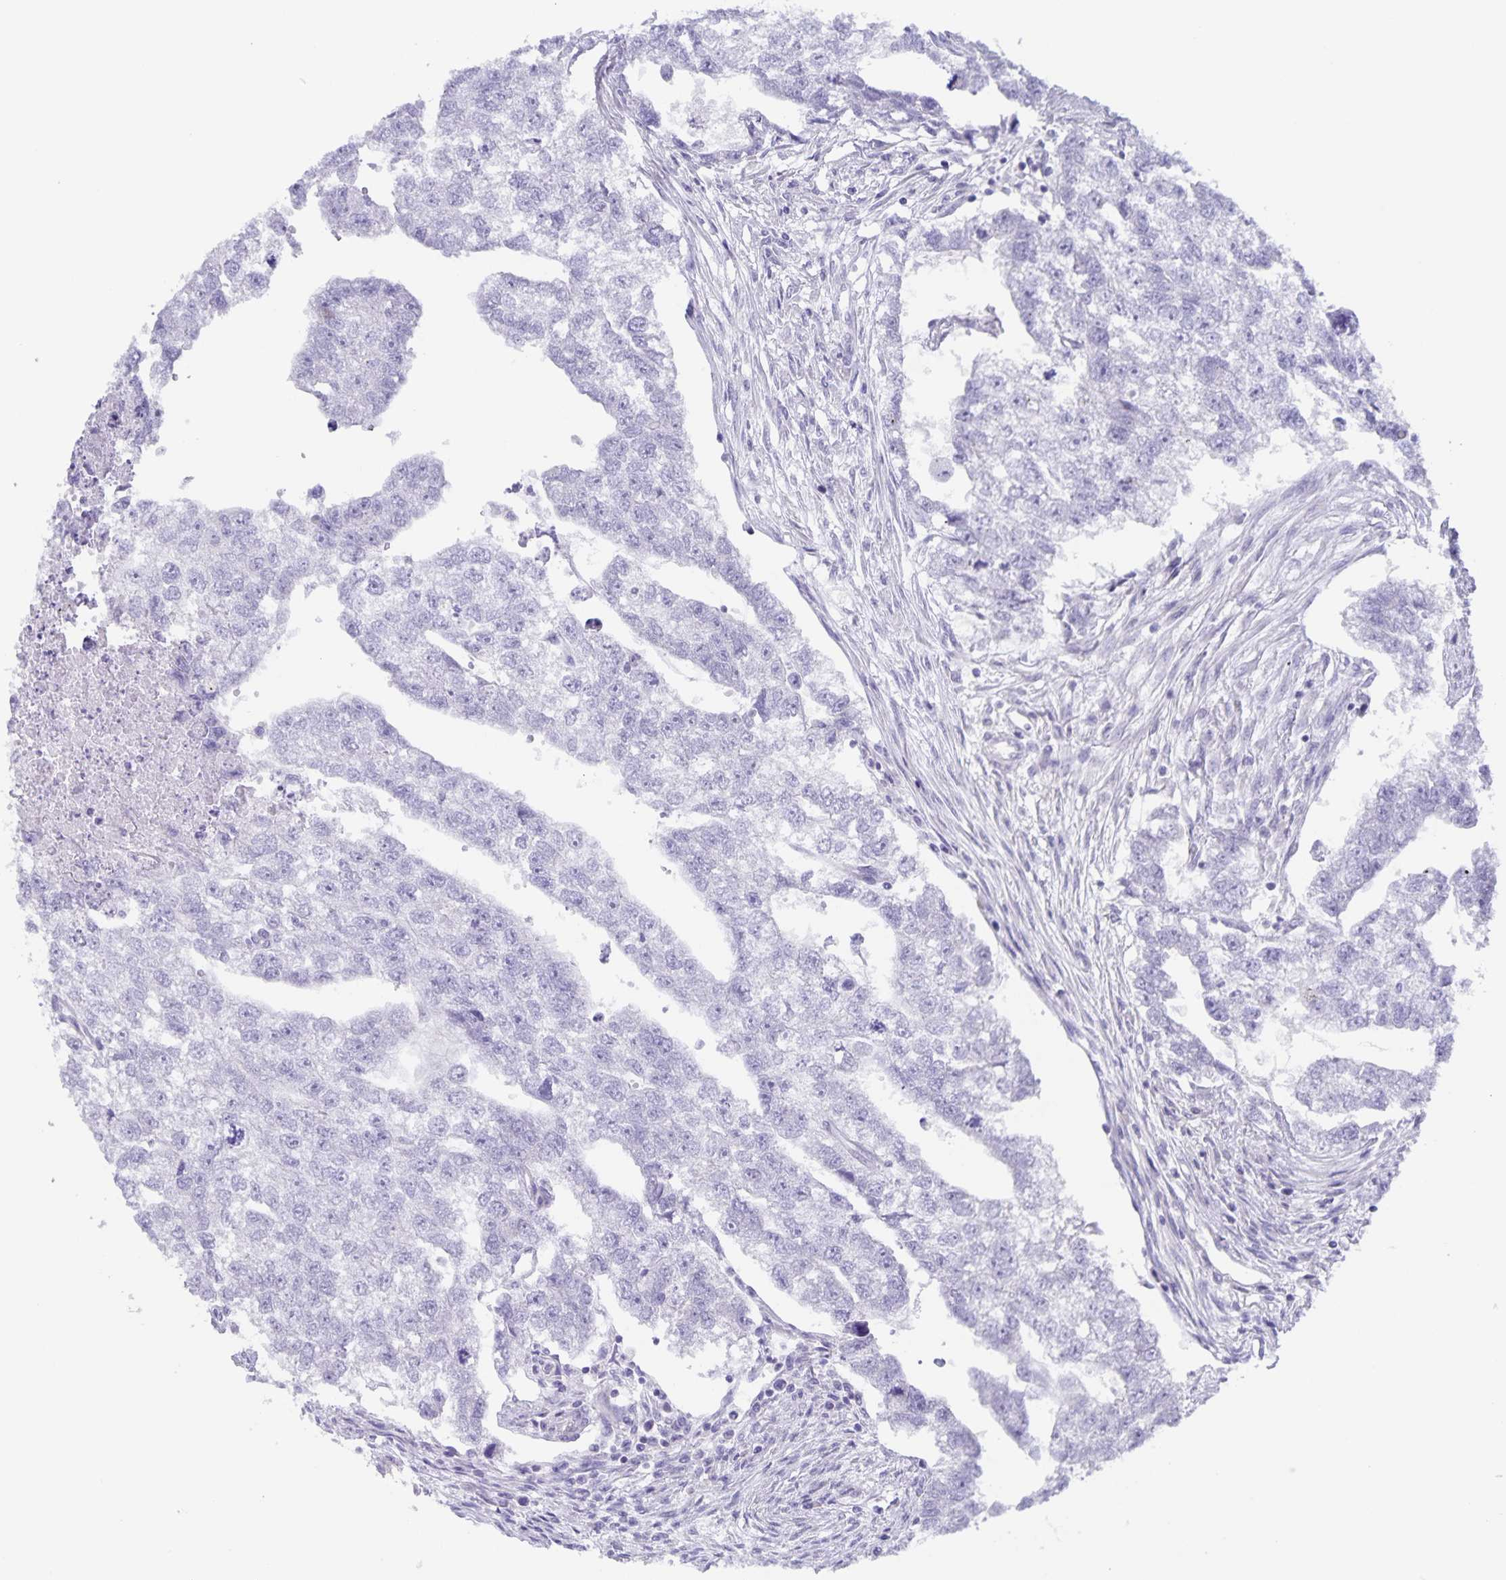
{"staining": {"intensity": "negative", "quantity": "none", "location": "none"}, "tissue": "testis cancer", "cell_type": "Tumor cells", "image_type": "cancer", "snomed": [{"axis": "morphology", "description": "Carcinoma, Embryonal, NOS"}, {"axis": "morphology", "description": "Teratoma, malignant, NOS"}, {"axis": "topography", "description": "Testis"}], "caption": "Immunohistochemistry (IHC) image of human testis cancer (teratoma (malignant)) stained for a protein (brown), which shows no positivity in tumor cells. (DAB (3,3'-diaminobenzidine) immunohistochemistry, high magnification).", "gene": "AQP4", "patient": {"sex": "male", "age": 44}}